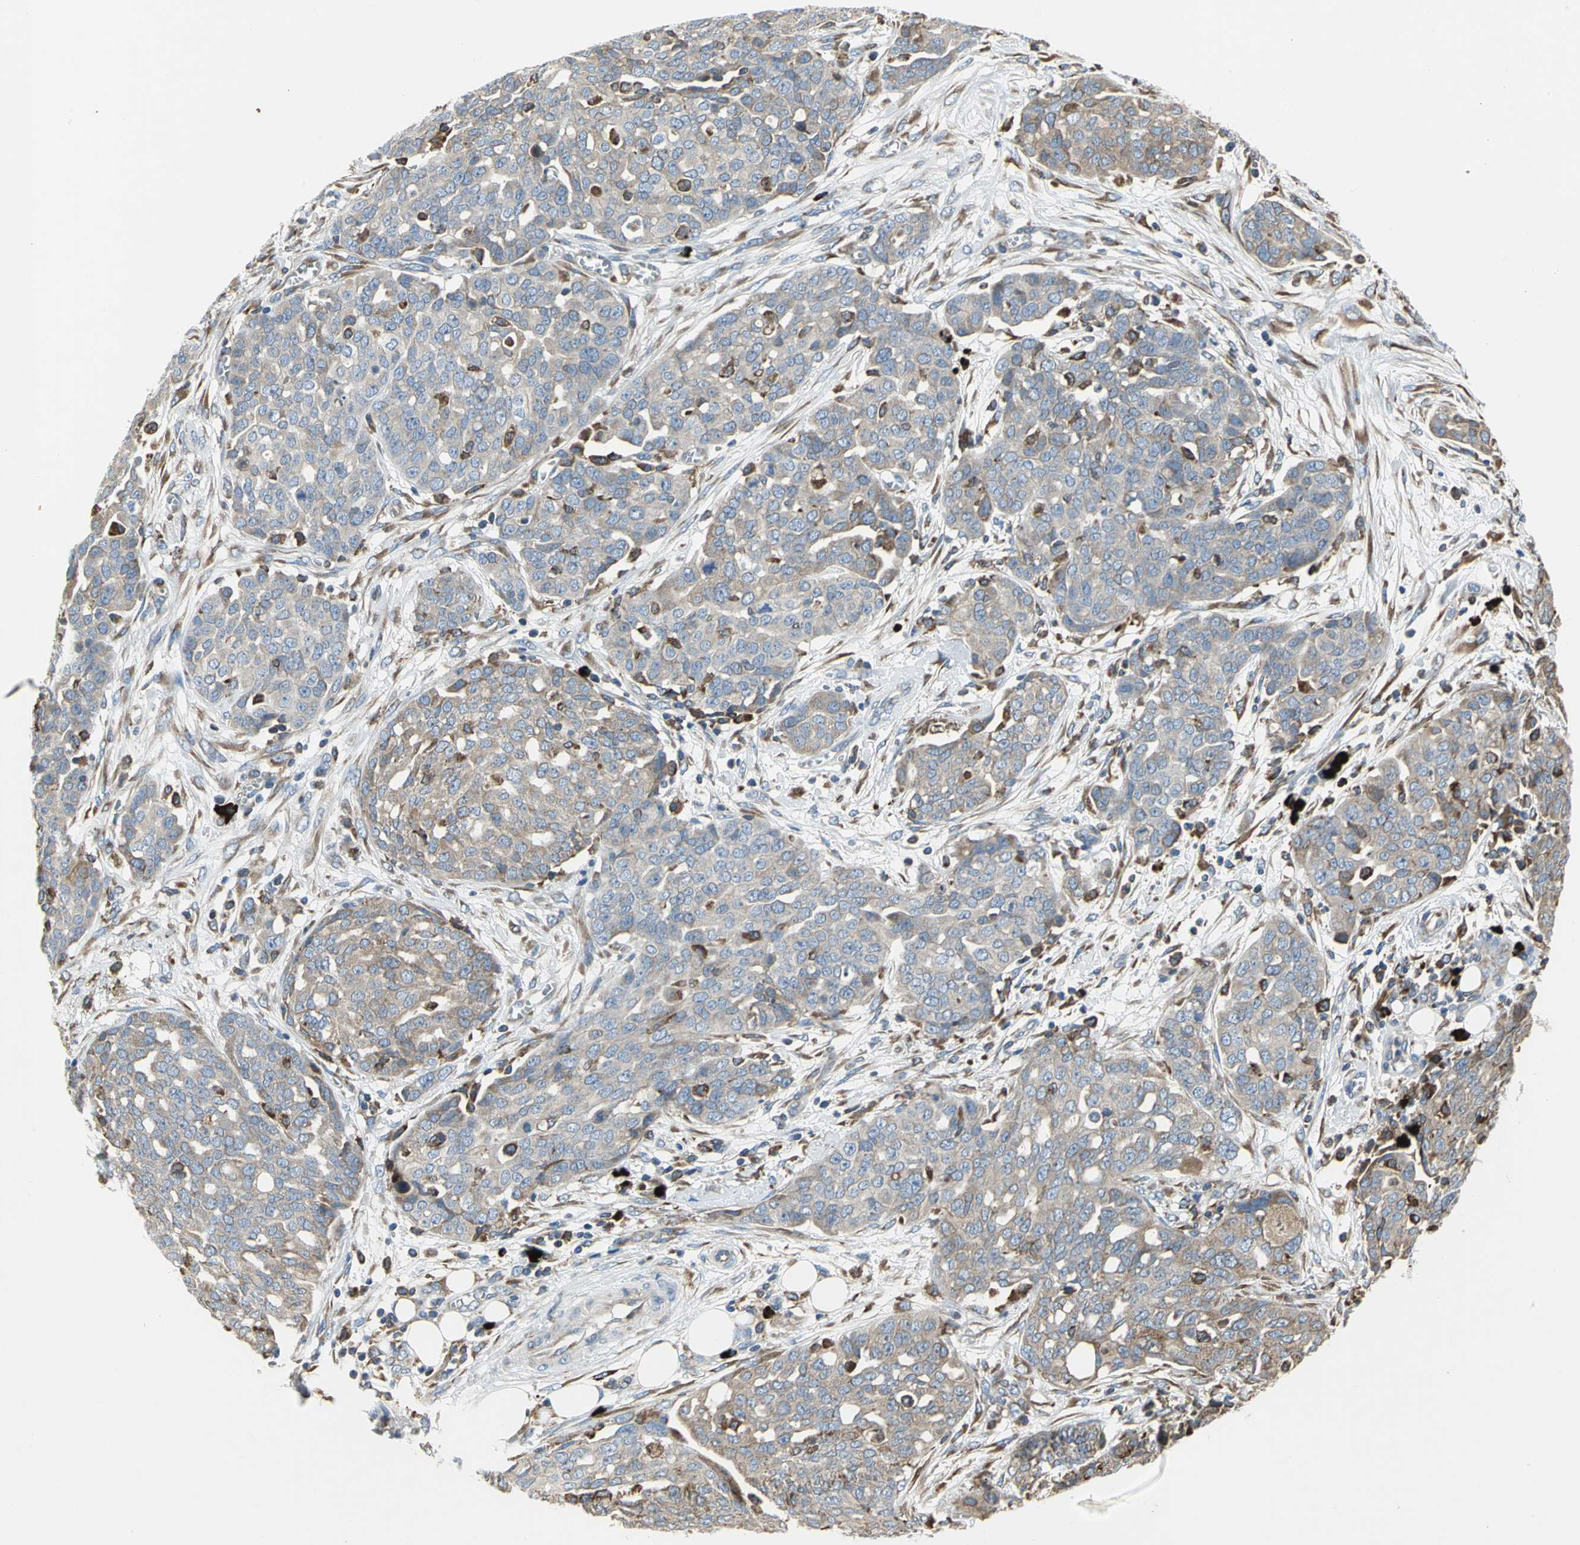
{"staining": {"intensity": "weak", "quantity": ">75%", "location": "cytoplasmic/membranous"}, "tissue": "ovarian cancer", "cell_type": "Tumor cells", "image_type": "cancer", "snomed": [{"axis": "morphology", "description": "Cystadenocarcinoma, serous, NOS"}, {"axis": "topography", "description": "Soft tissue"}, {"axis": "topography", "description": "Ovary"}], "caption": "The histopathology image displays a brown stain indicating the presence of a protein in the cytoplasmic/membranous of tumor cells in ovarian serous cystadenocarcinoma. Nuclei are stained in blue.", "gene": "SDF2L1", "patient": {"sex": "female", "age": 57}}